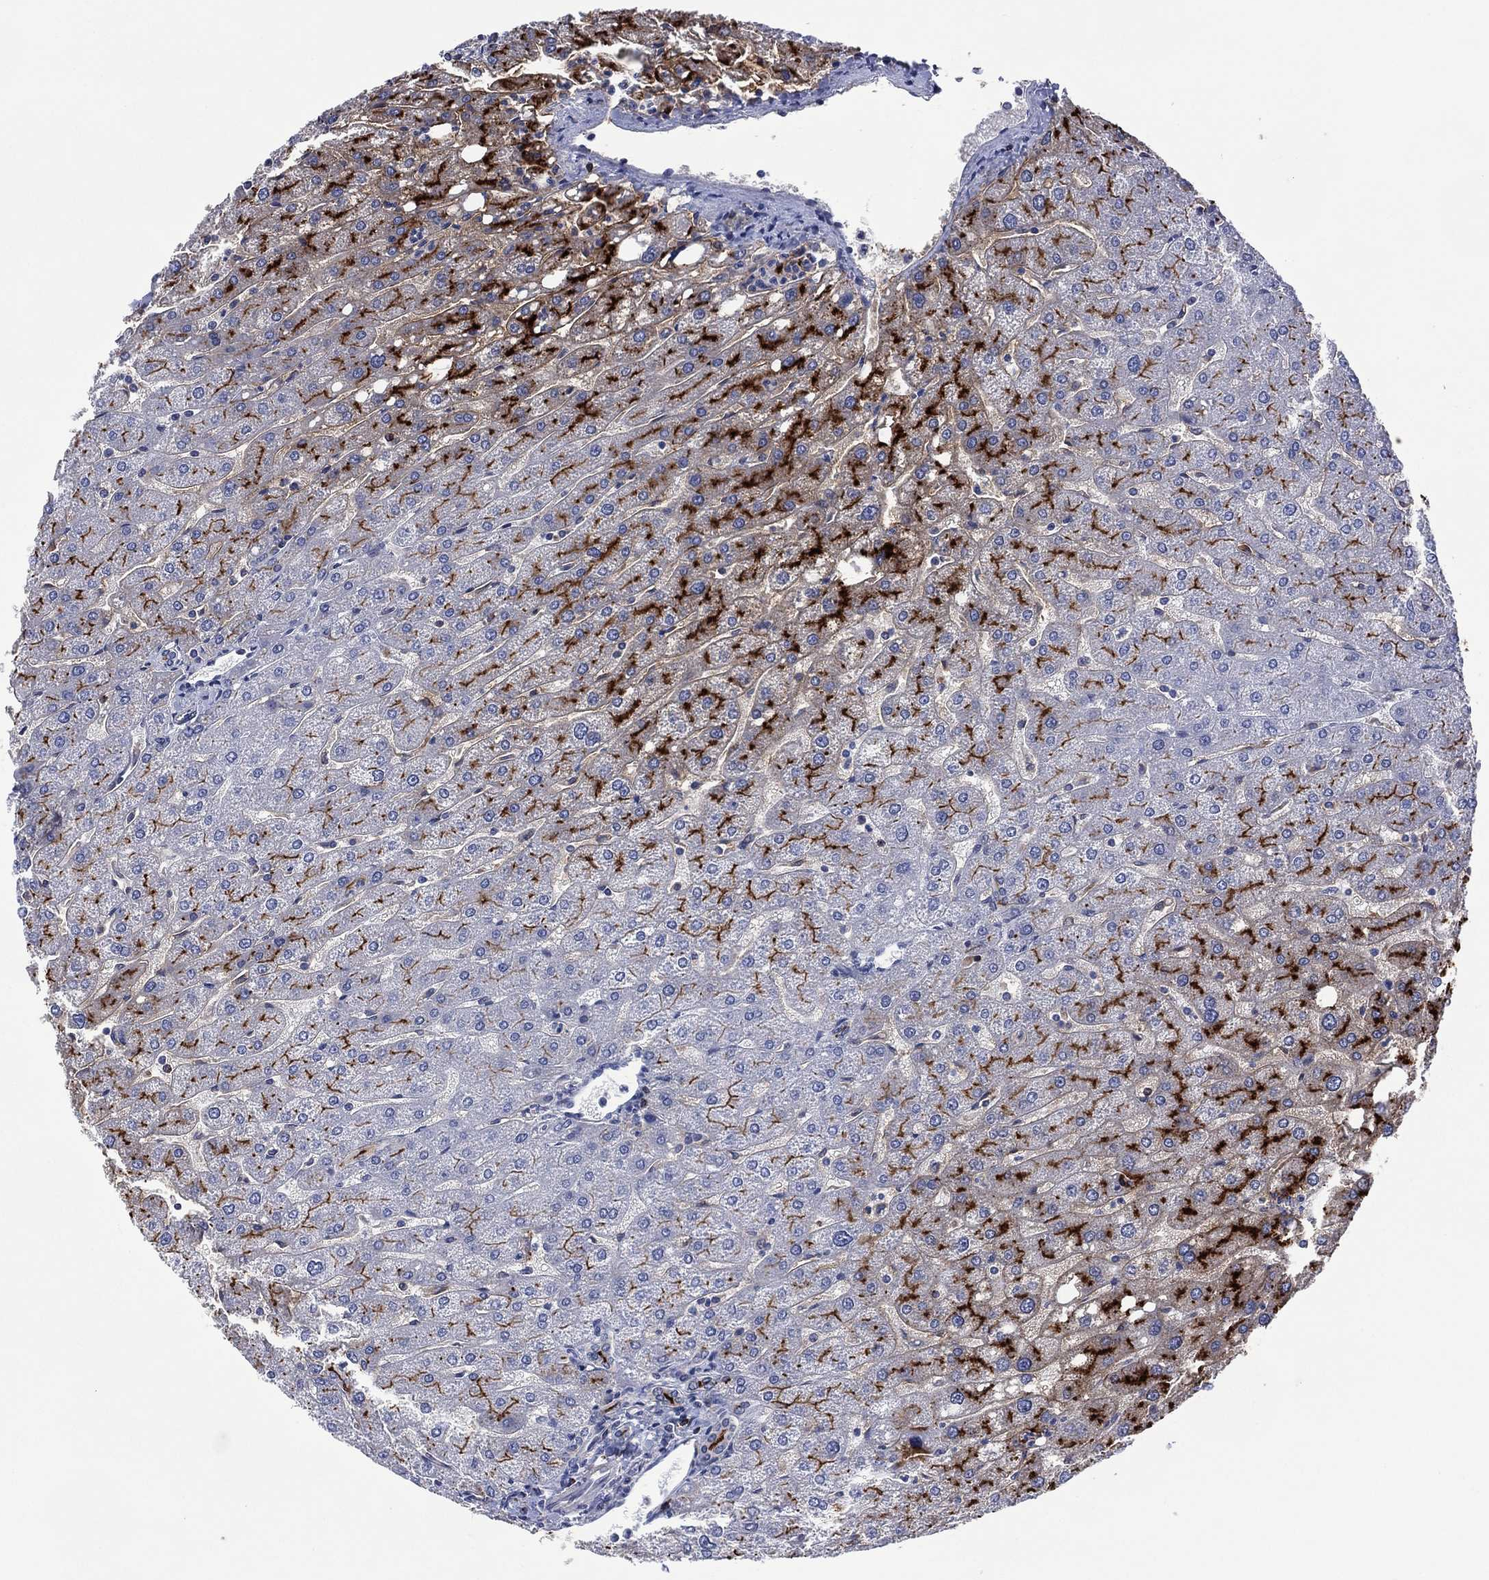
{"staining": {"intensity": "negative", "quantity": "none", "location": "none"}, "tissue": "liver", "cell_type": "Cholangiocytes", "image_type": "normal", "snomed": [{"axis": "morphology", "description": "Normal tissue, NOS"}, {"axis": "topography", "description": "Liver"}], "caption": "A micrograph of human liver is negative for staining in cholangiocytes.", "gene": "DPP4", "patient": {"sex": "male", "age": 67}}